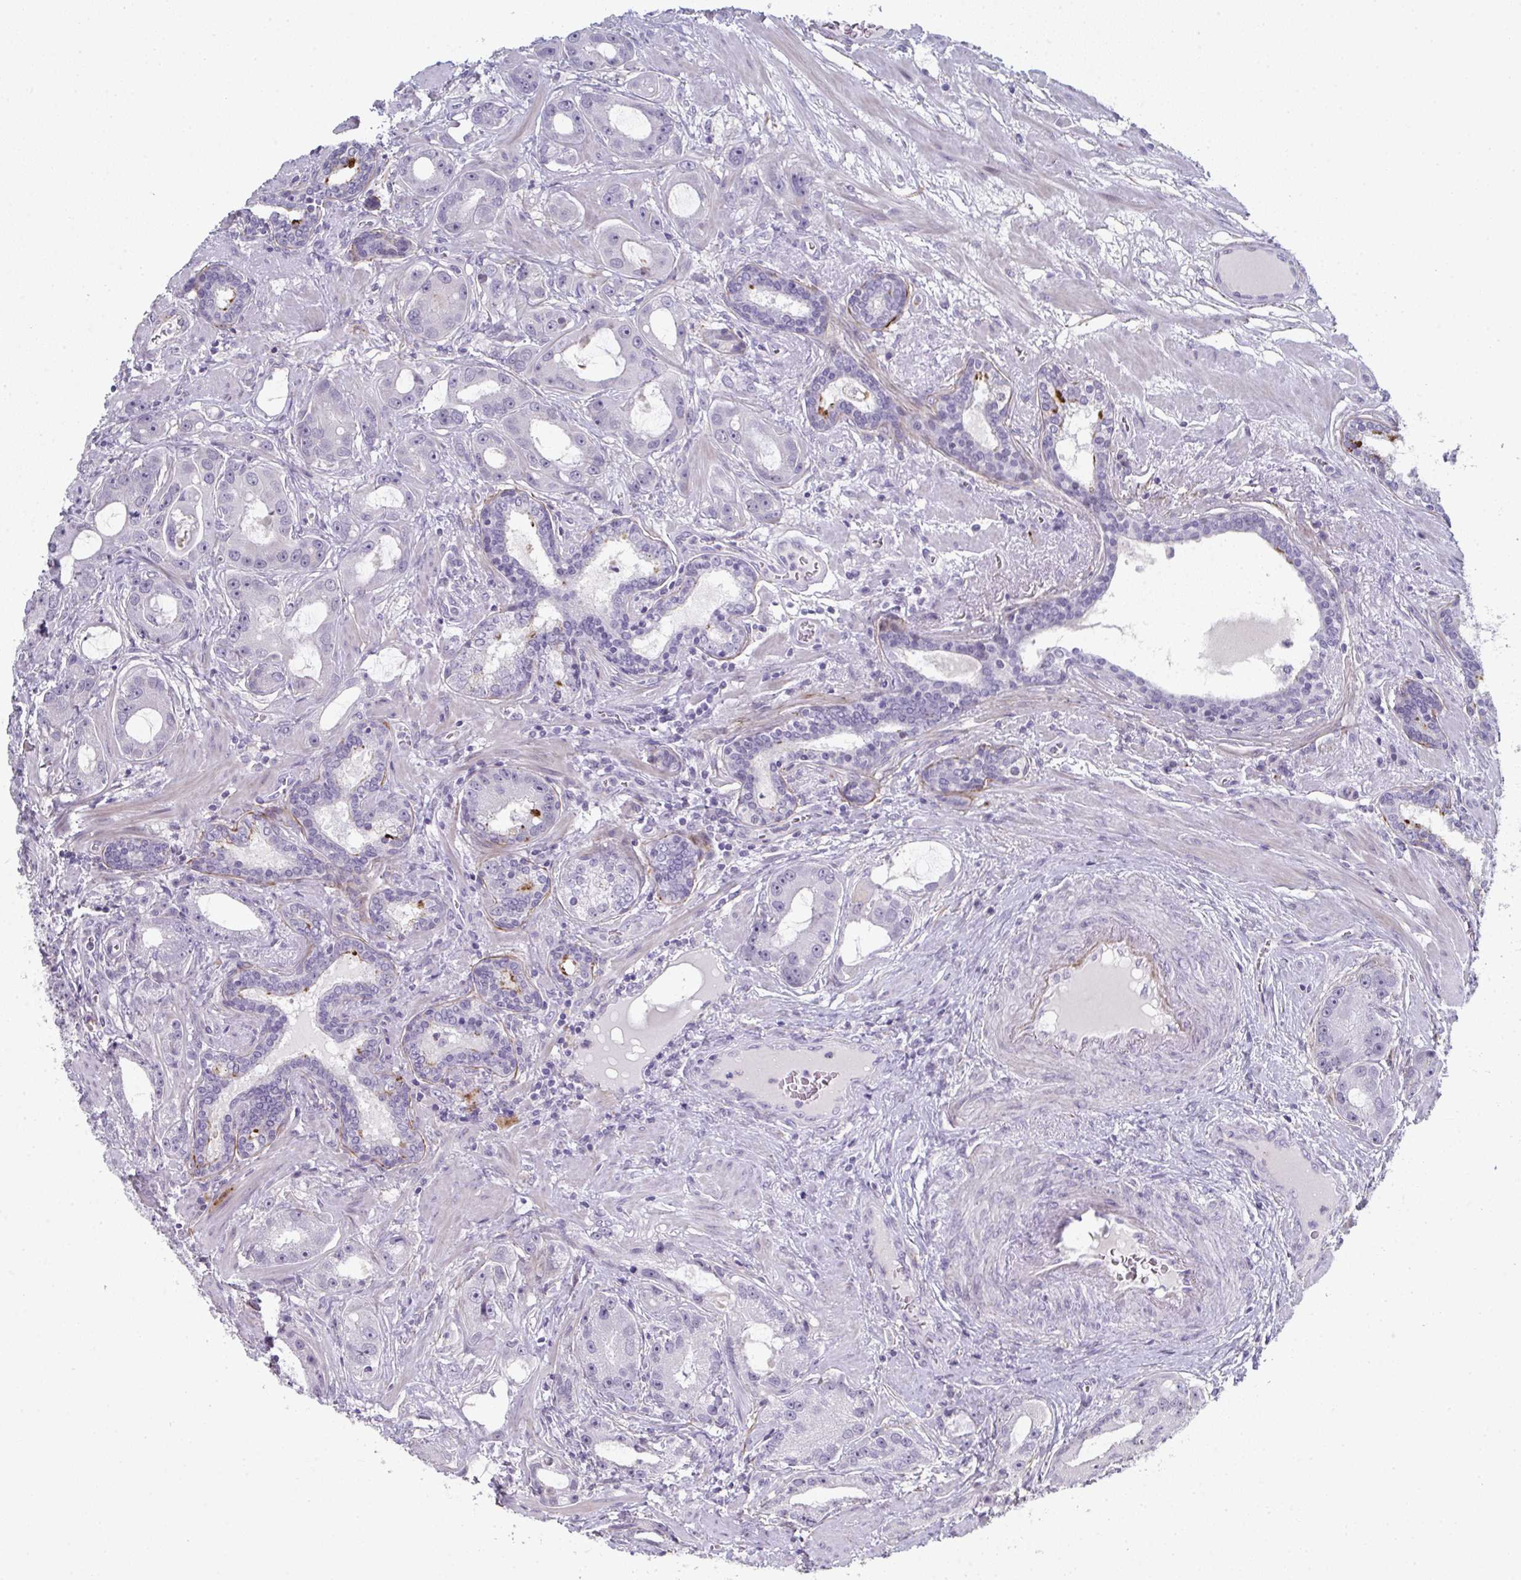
{"staining": {"intensity": "negative", "quantity": "none", "location": "none"}, "tissue": "prostate cancer", "cell_type": "Tumor cells", "image_type": "cancer", "snomed": [{"axis": "morphology", "description": "Adenocarcinoma, High grade"}, {"axis": "topography", "description": "Prostate"}], "caption": "Tumor cells show no significant staining in prostate cancer.", "gene": "A1CF", "patient": {"sex": "male", "age": 65}}